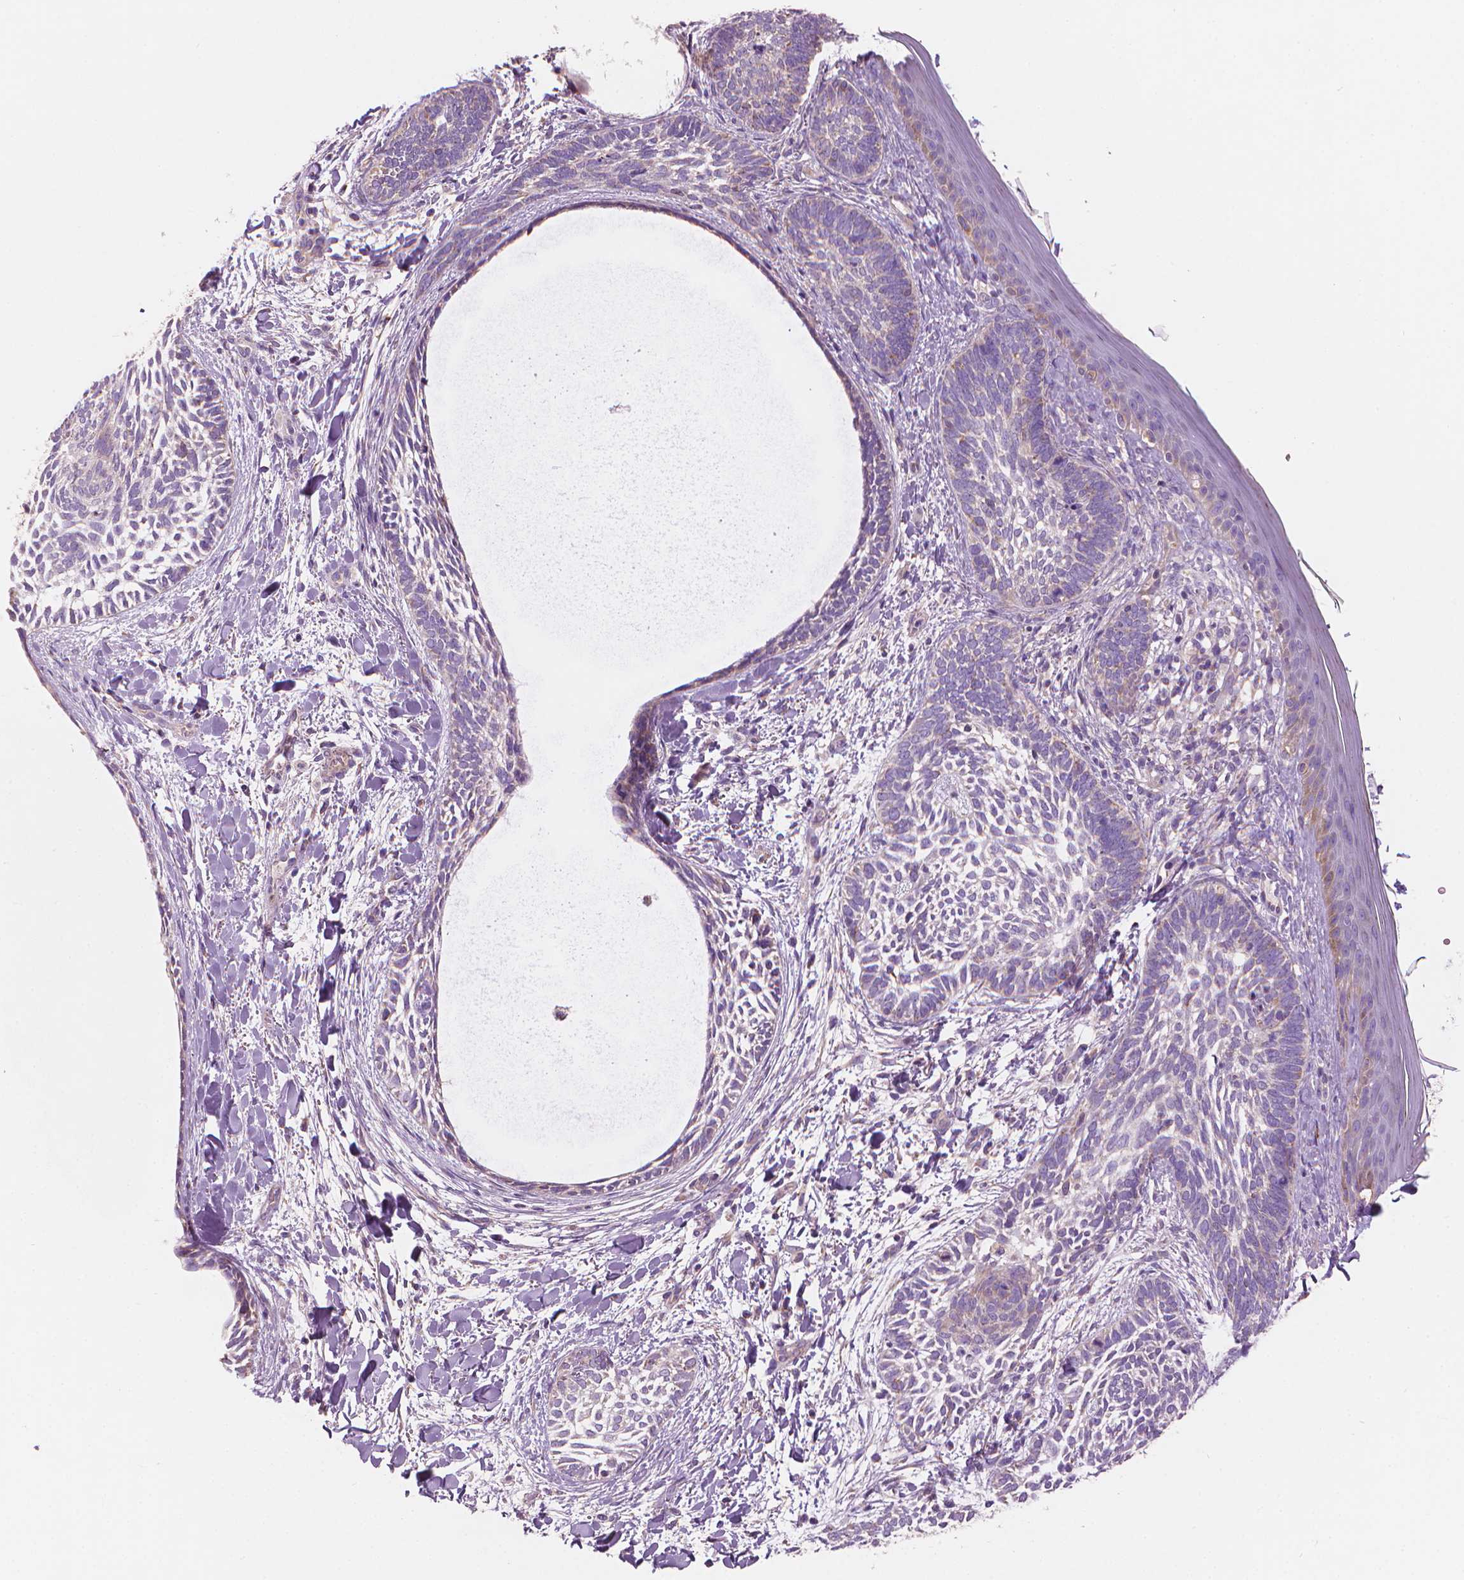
{"staining": {"intensity": "negative", "quantity": "none", "location": "none"}, "tissue": "skin cancer", "cell_type": "Tumor cells", "image_type": "cancer", "snomed": [{"axis": "morphology", "description": "Normal tissue, NOS"}, {"axis": "morphology", "description": "Basal cell carcinoma"}, {"axis": "topography", "description": "Skin"}], "caption": "The image demonstrates no staining of tumor cells in skin cancer.", "gene": "TTC29", "patient": {"sex": "male", "age": 46}}